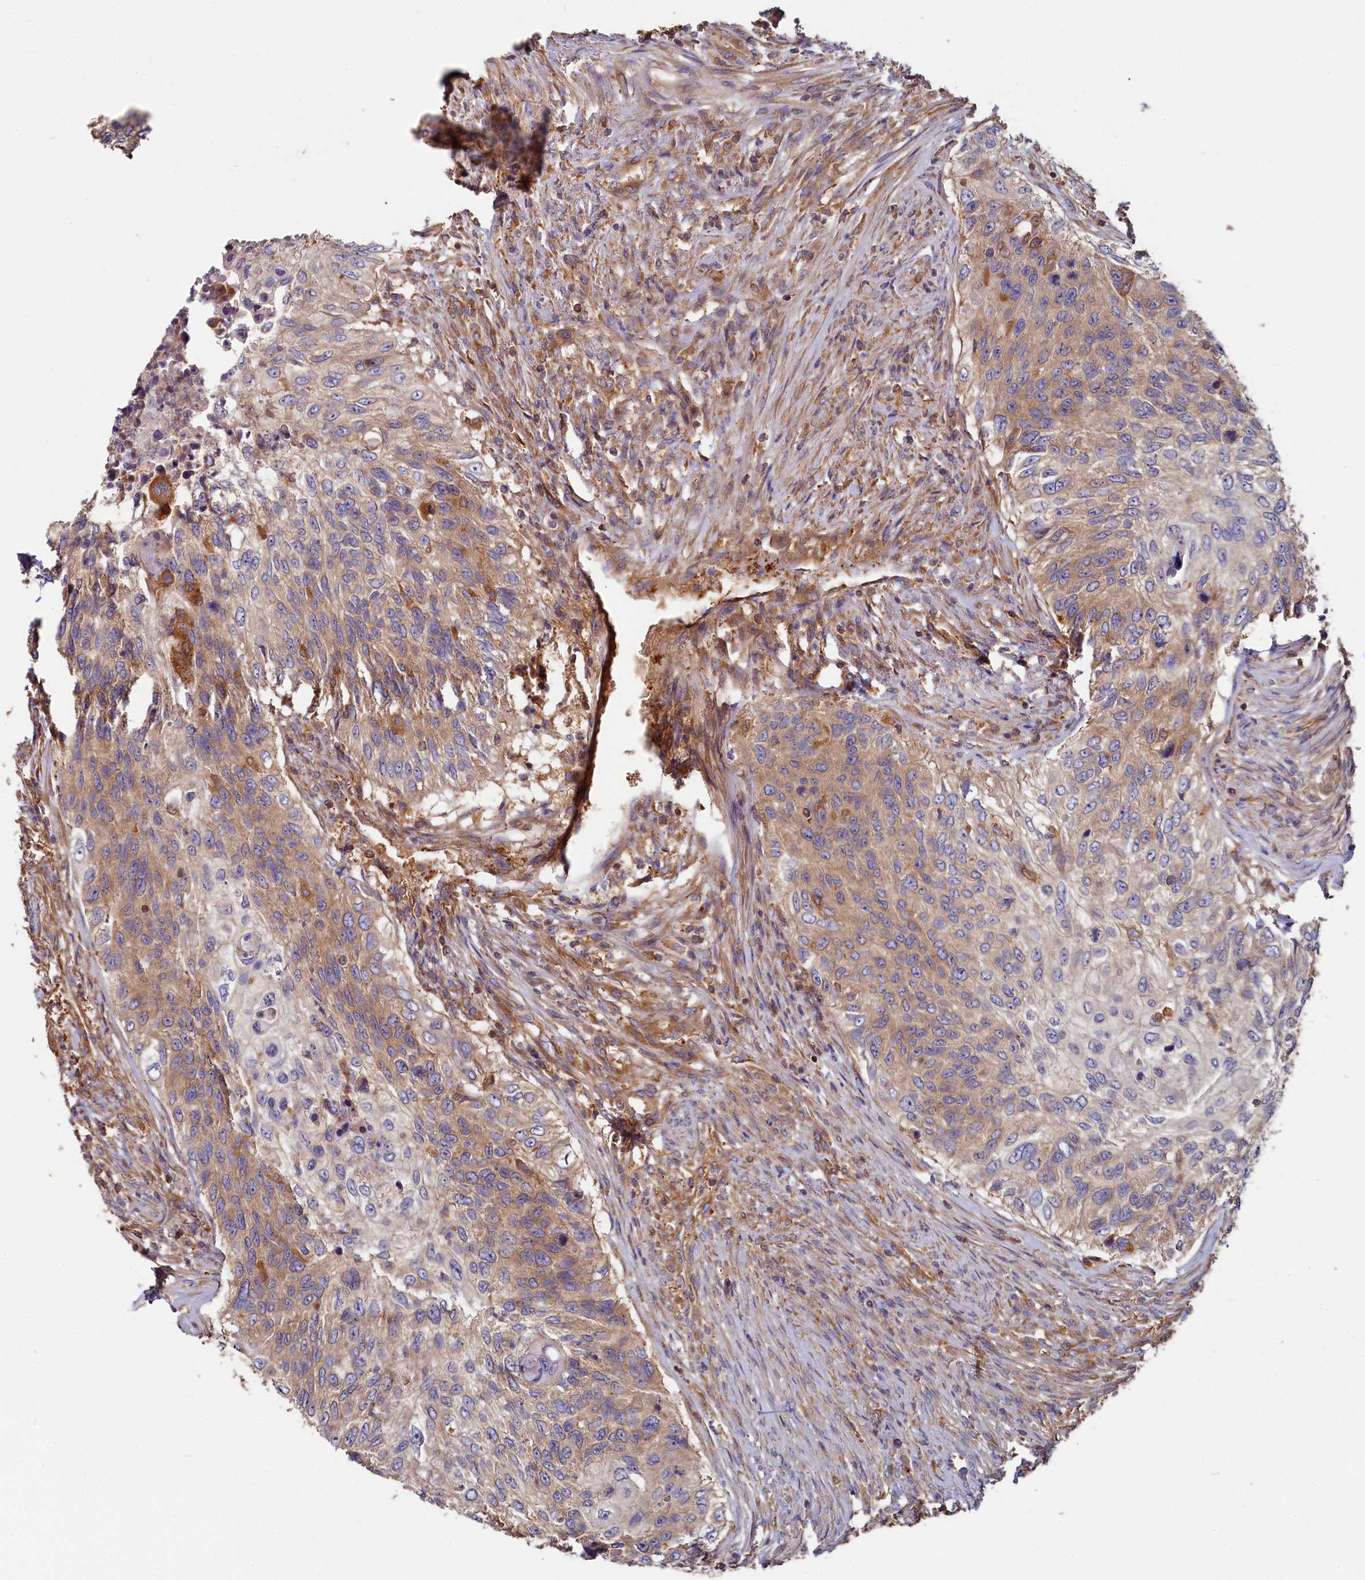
{"staining": {"intensity": "weak", "quantity": "25%-75%", "location": "cytoplasmic/membranous"}, "tissue": "urothelial cancer", "cell_type": "Tumor cells", "image_type": "cancer", "snomed": [{"axis": "morphology", "description": "Urothelial carcinoma, High grade"}, {"axis": "topography", "description": "Urinary bladder"}], "caption": "Urothelial carcinoma (high-grade) stained for a protein exhibits weak cytoplasmic/membranous positivity in tumor cells. (DAB (3,3'-diaminobenzidine) IHC, brown staining for protein, blue staining for nuclei).", "gene": "PPIP5K1", "patient": {"sex": "female", "age": 60}}